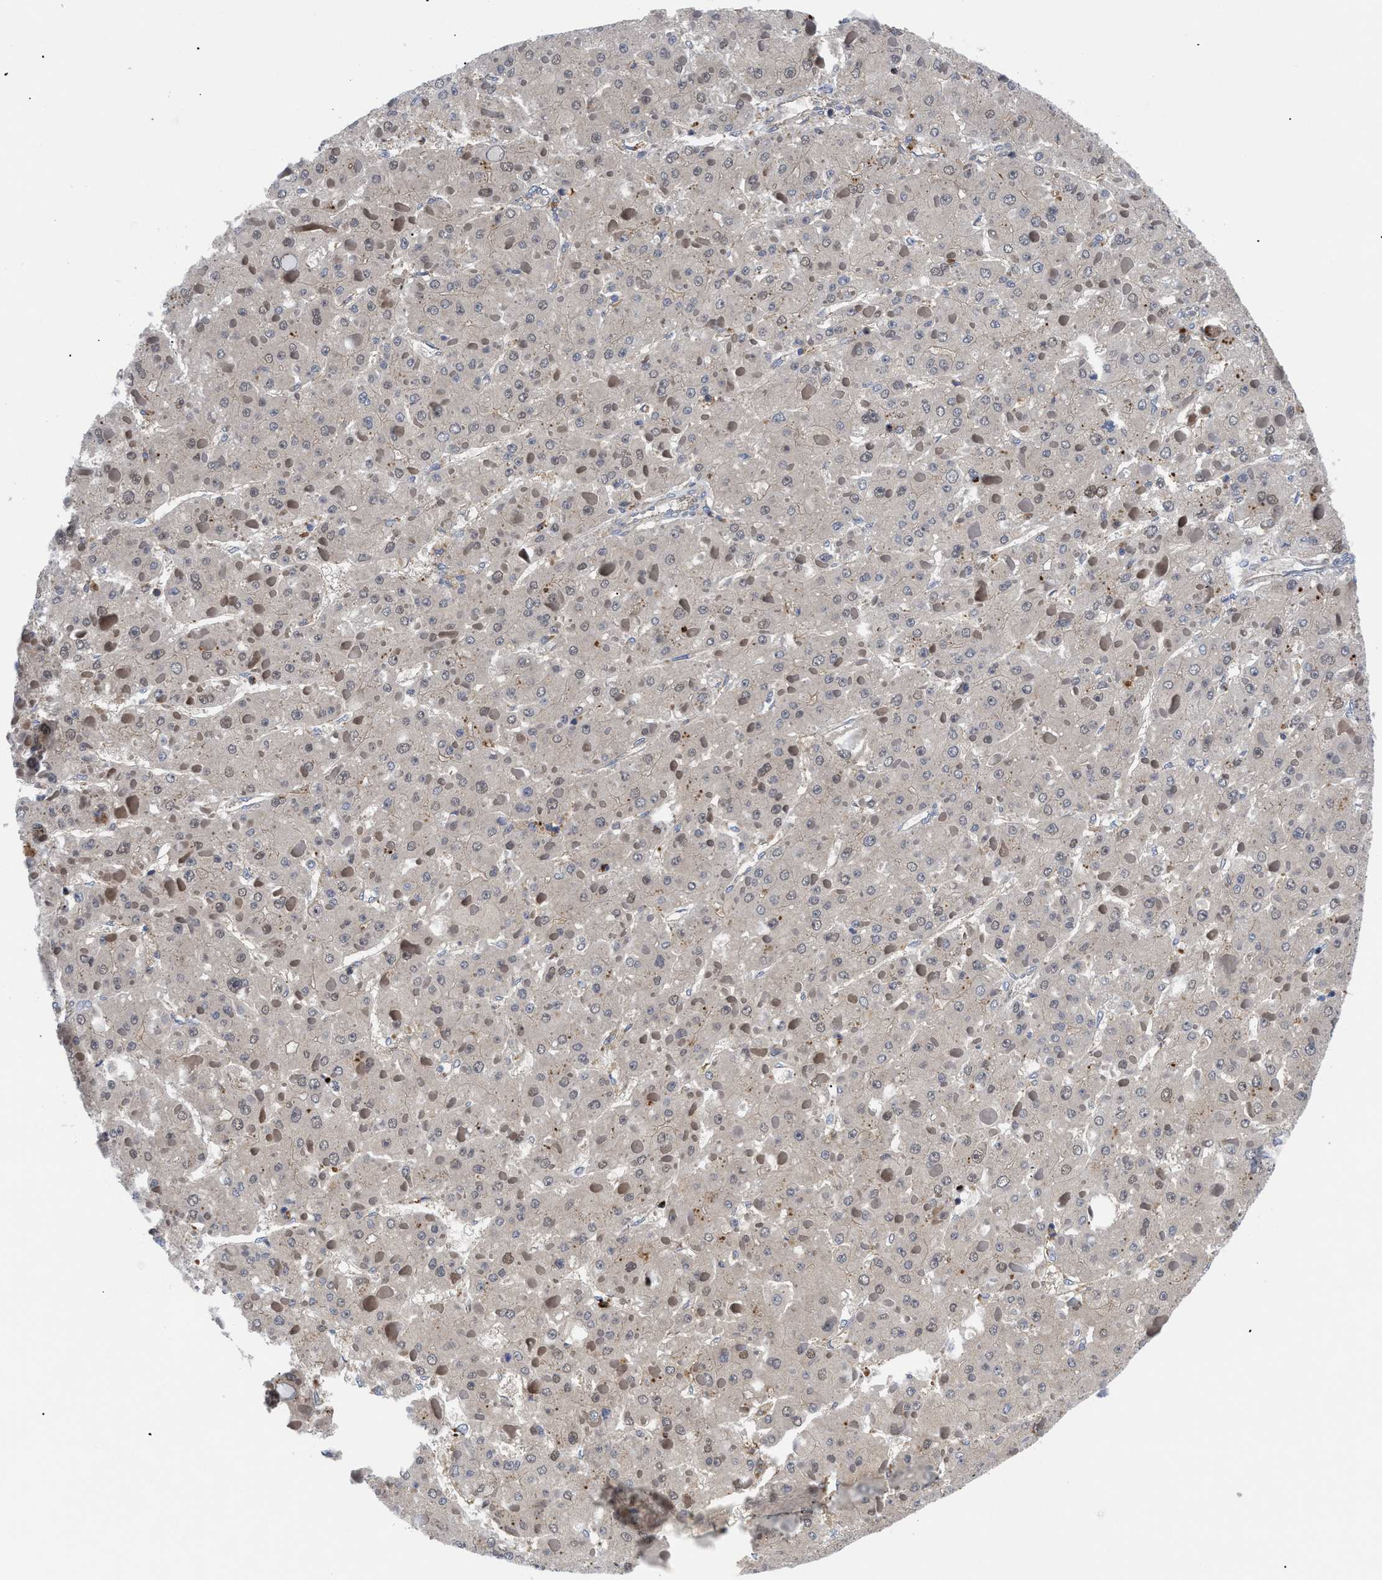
{"staining": {"intensity": "moderate", "quantity": "<25%", "location": "cytoplasmic/membranous"}, "tissue": "liver cancer", "cell_type": "Tumor cells", "image_type": "cancer", "snomed": [{"axis": "morphology", "description": "Carcinoma, Hepatocellular, NOS"}, {"axis": "topography", "description": "Liver"}], "caption": "About <25% of tumor cells in liver cancer exhibit moderate cytoplasmic/membranous protein expression as visualized by brown immunohistochemical staining.", "gene": "SPAST", "patient": {"sex": "female", "age": 73}}